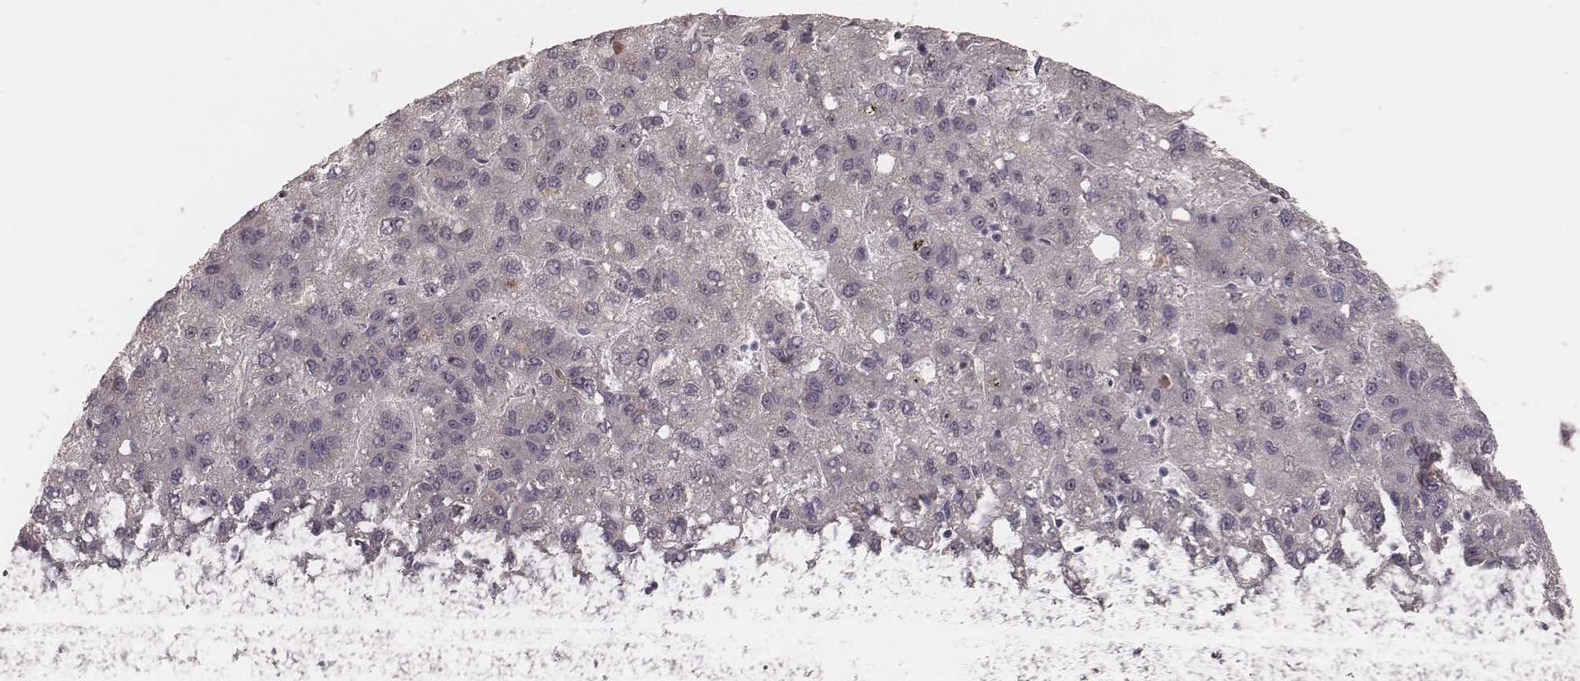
{"staining": {"intensity": "negative", "quantity": "none", "location": "none"}, "tissue": "liver cancer", "cell_type": "Tumor cells", "image_type": "cancer", "snomed": [{"axis": "morphology", "description": "Carcinoma, Hepatocellular, NOS"}, {"axis": "topography", "description": "Liver"}], "caption": "An IHC photomicrograph of liver cancer (hepatocellular carcinoma) is shown. There is no staining in tumor cells of liver cancer (hepatocellular carcinoma). (Stains: DAB immunohistochemistry with hematoxylin counter stain, Microscopy: brightfield microscopy at high magnification).", "gene": "FAM13B", "patient": {"sex": "female", "age": 82}}